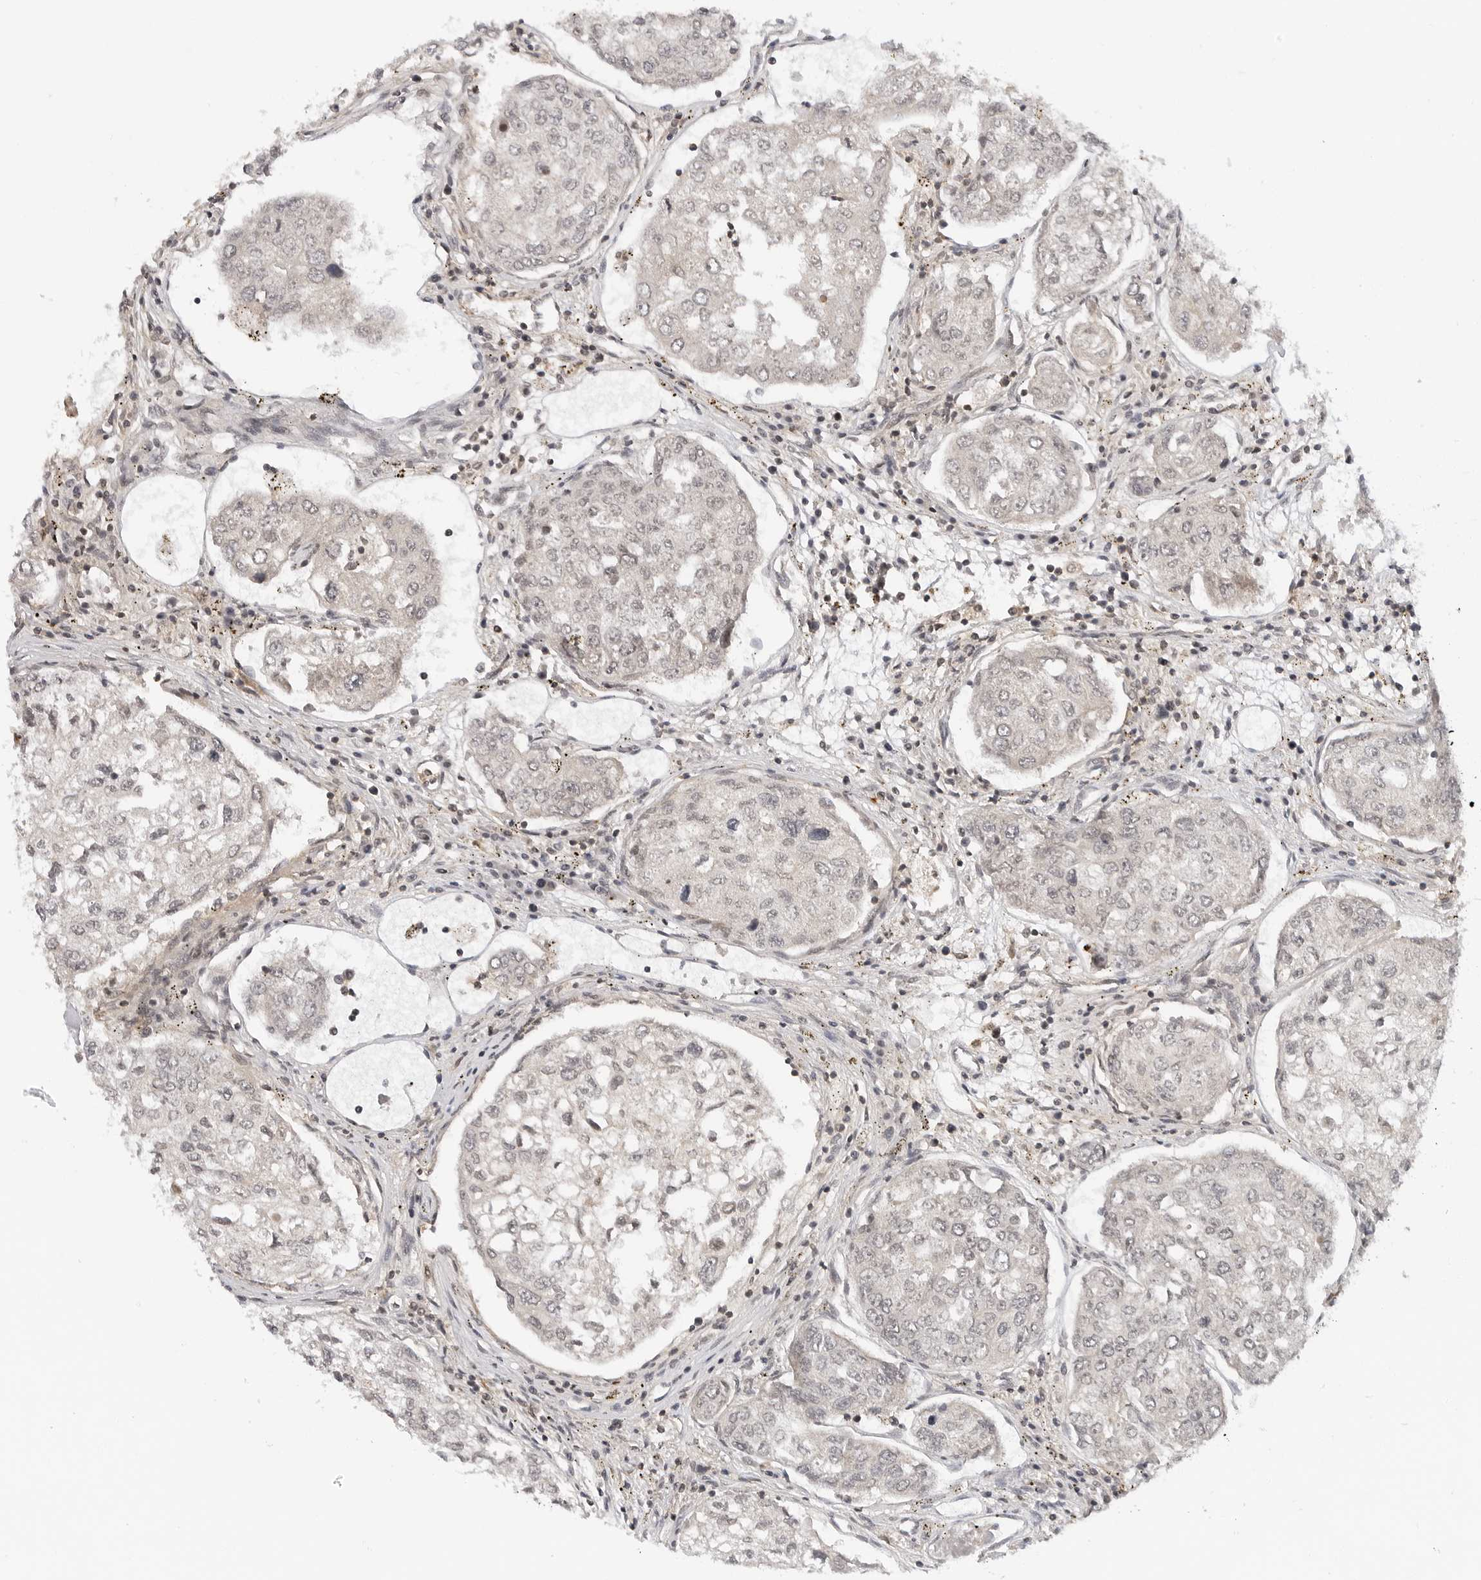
{"staining": {"intensity": "negative", "quantity": "none", "location": "none"}, "tissue": "urothelial cancer", "cell_type": "Tumor cells", "image_type": "cancer", "snomed": [{"axis": "morphology", "description": "Urothelial carcinoma, High grade"}, {"axis": "topography", "description": "Lymph node"}, {"axis": "topography", "description": "Urinary bladder"}], "caption": "Tumor cells show no significant staining in urothelial carcinoma (high-grade).", "gene": "MAP2K5", "patient": {"sex": "male", "age": 51}}